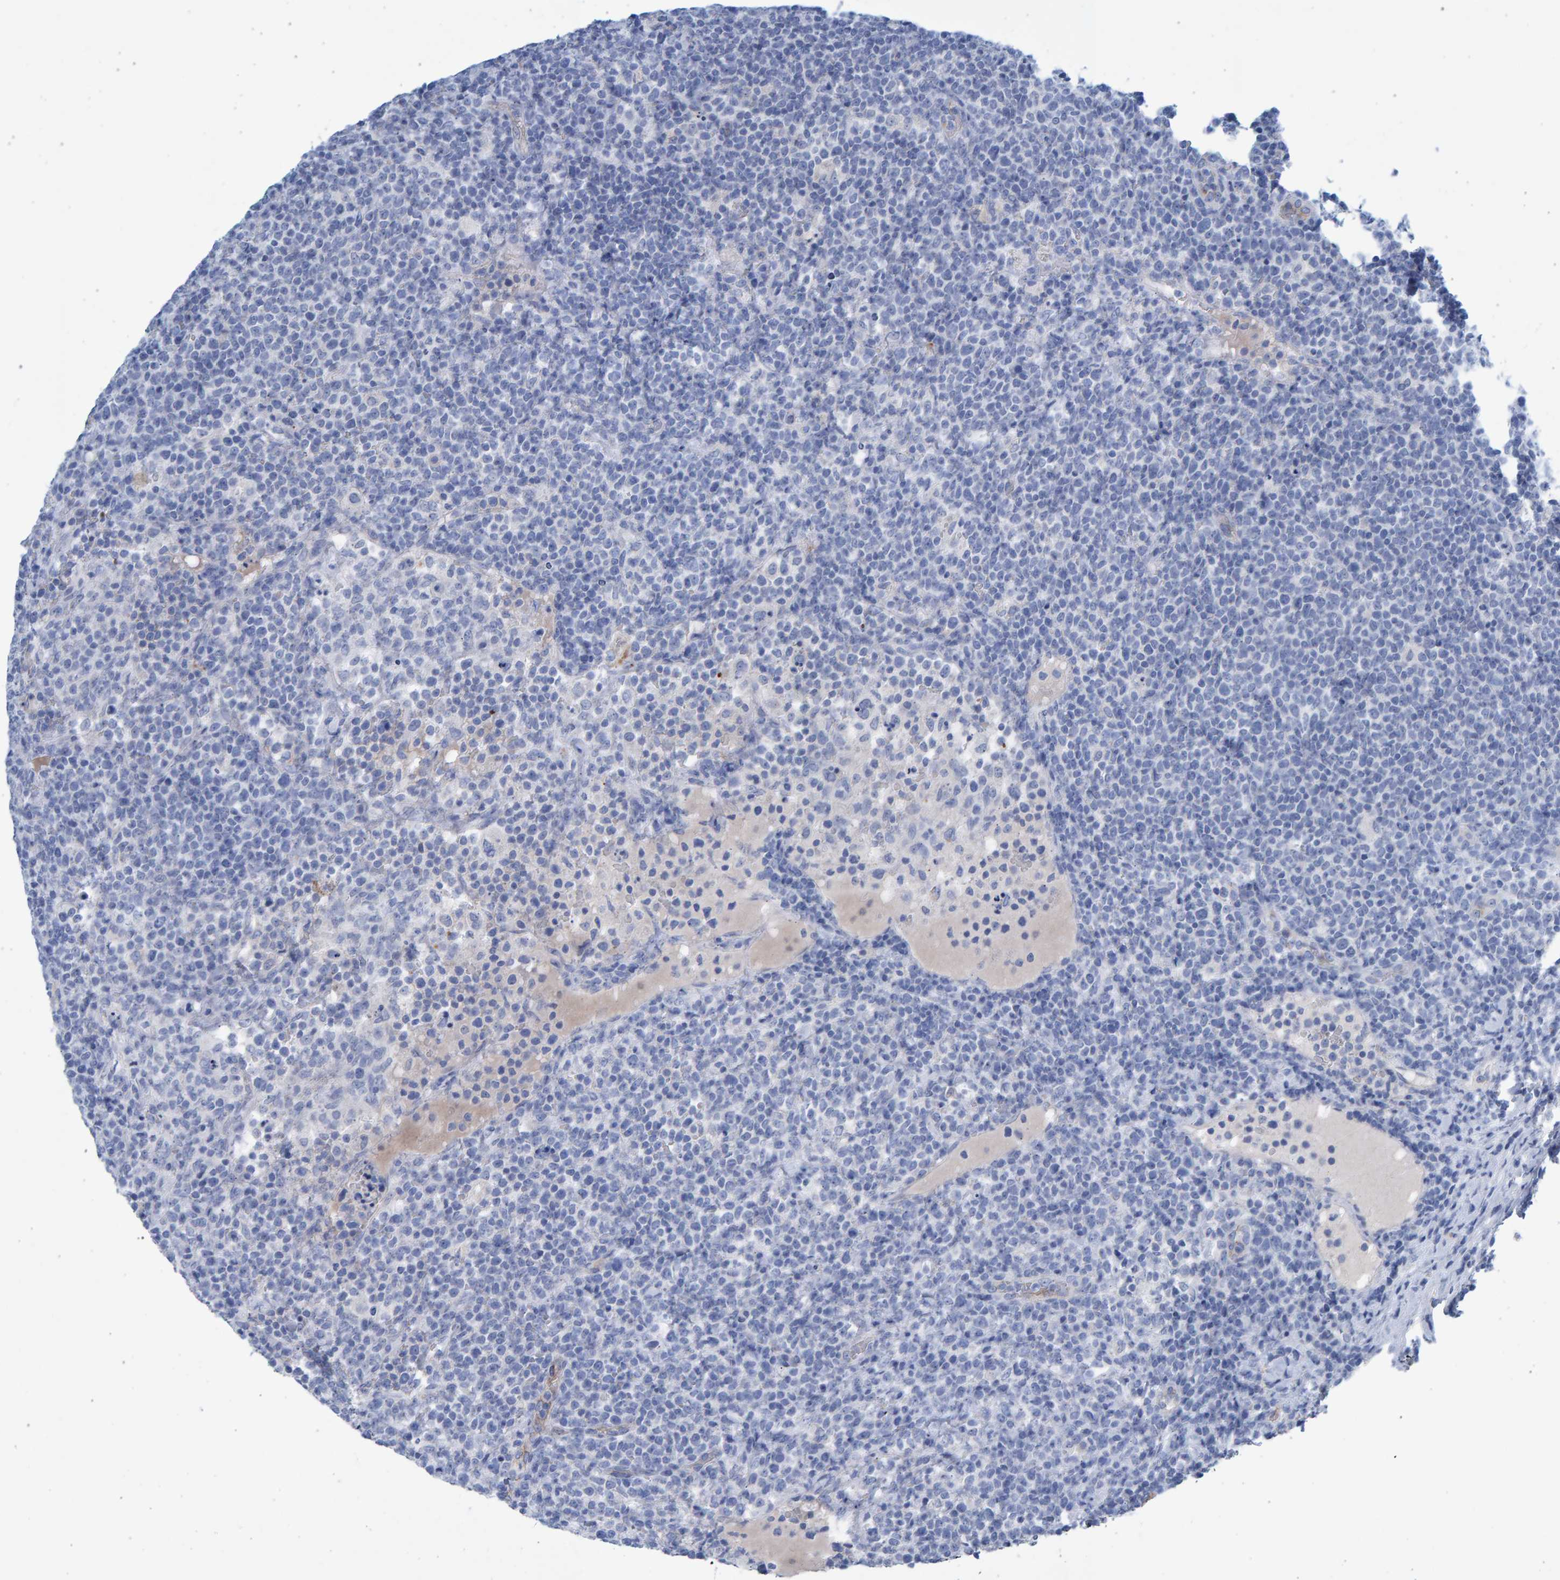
{"staining": {"intensity": "negative", "quantity": "none", "location": "none"}, "tissue": "lymphoma", "cell_type": "Tumor cells", "image_type": "cancer", "snomed": [{"axis": "morphology", "description": "Malignant lymphoma, non-Hodgkin's type, High grade"}, {"axis": "topography", "description": "Lymph node"}], "caption": "IHC of high-grade malignant lymphoma, non-Hodgkin's type displays no positivity in tumor cells. Nuclei are stained in blue.", "gene": "SLC34A3", "patient": {"sex": "male", "age": 61}}